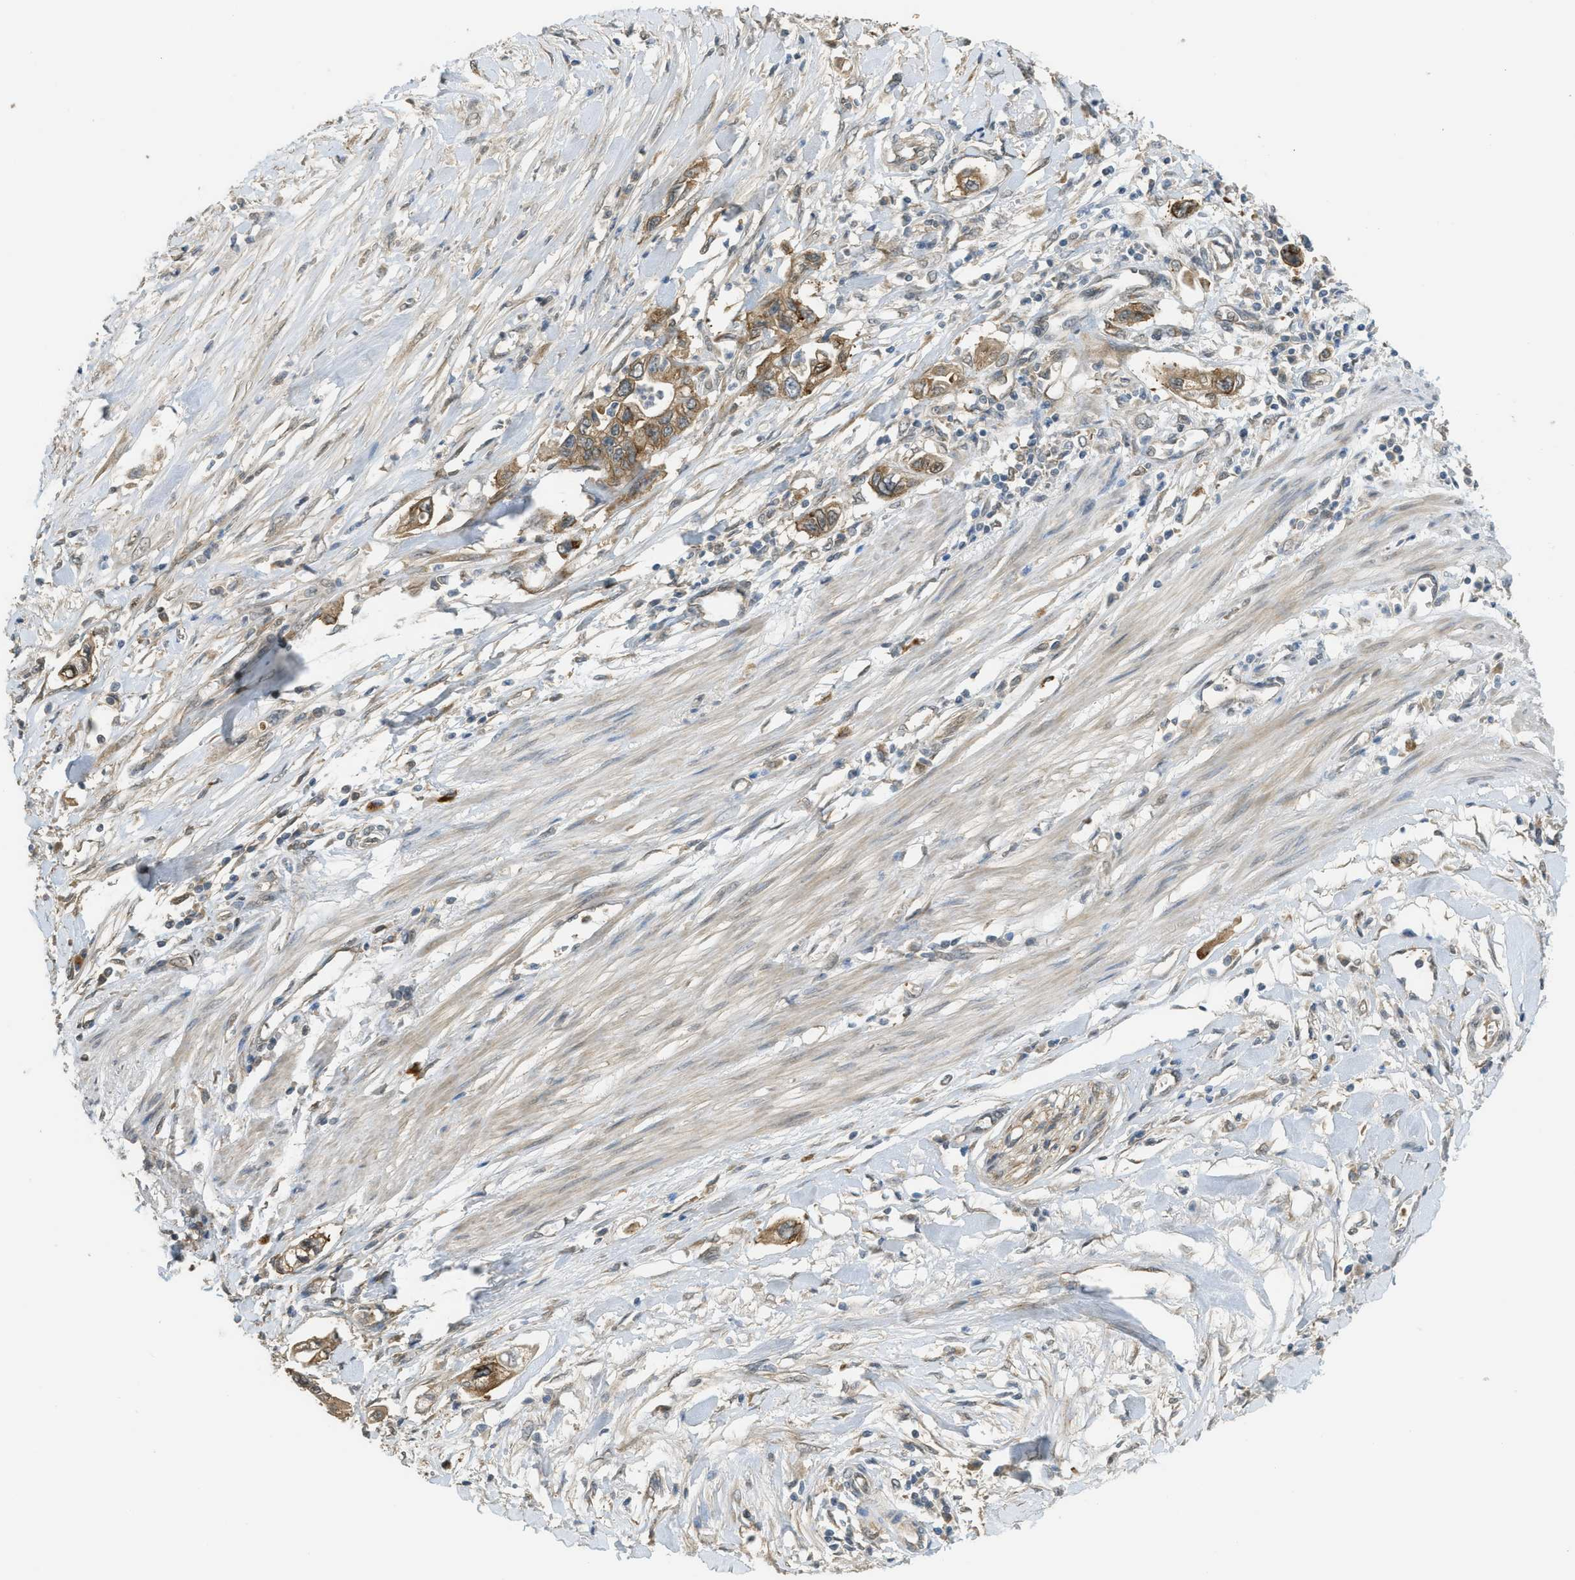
{"staining": {"intensity": "moderate", "quantity": ">75%", "location": "cytoplasmic/membranous"}, "tissue": "pancreatic cancer", "cell_type": "Tumor cells", "image_type": "cancer", "snomed": [{"axis": "morphology", "description": "Adenocarcinoma, NOS"}, {"axis": "topography", "description": "Pancreas"}], "caption": "Human pancreatic cancer (adenocarcinoma) stained for a protein (brown) demonstrates moderate cytoplasmic/membranous positive staining in about >75% of tumor cells.", "gene": "IGF2BP2", "patient": {"sex": "male", "age": 56}}